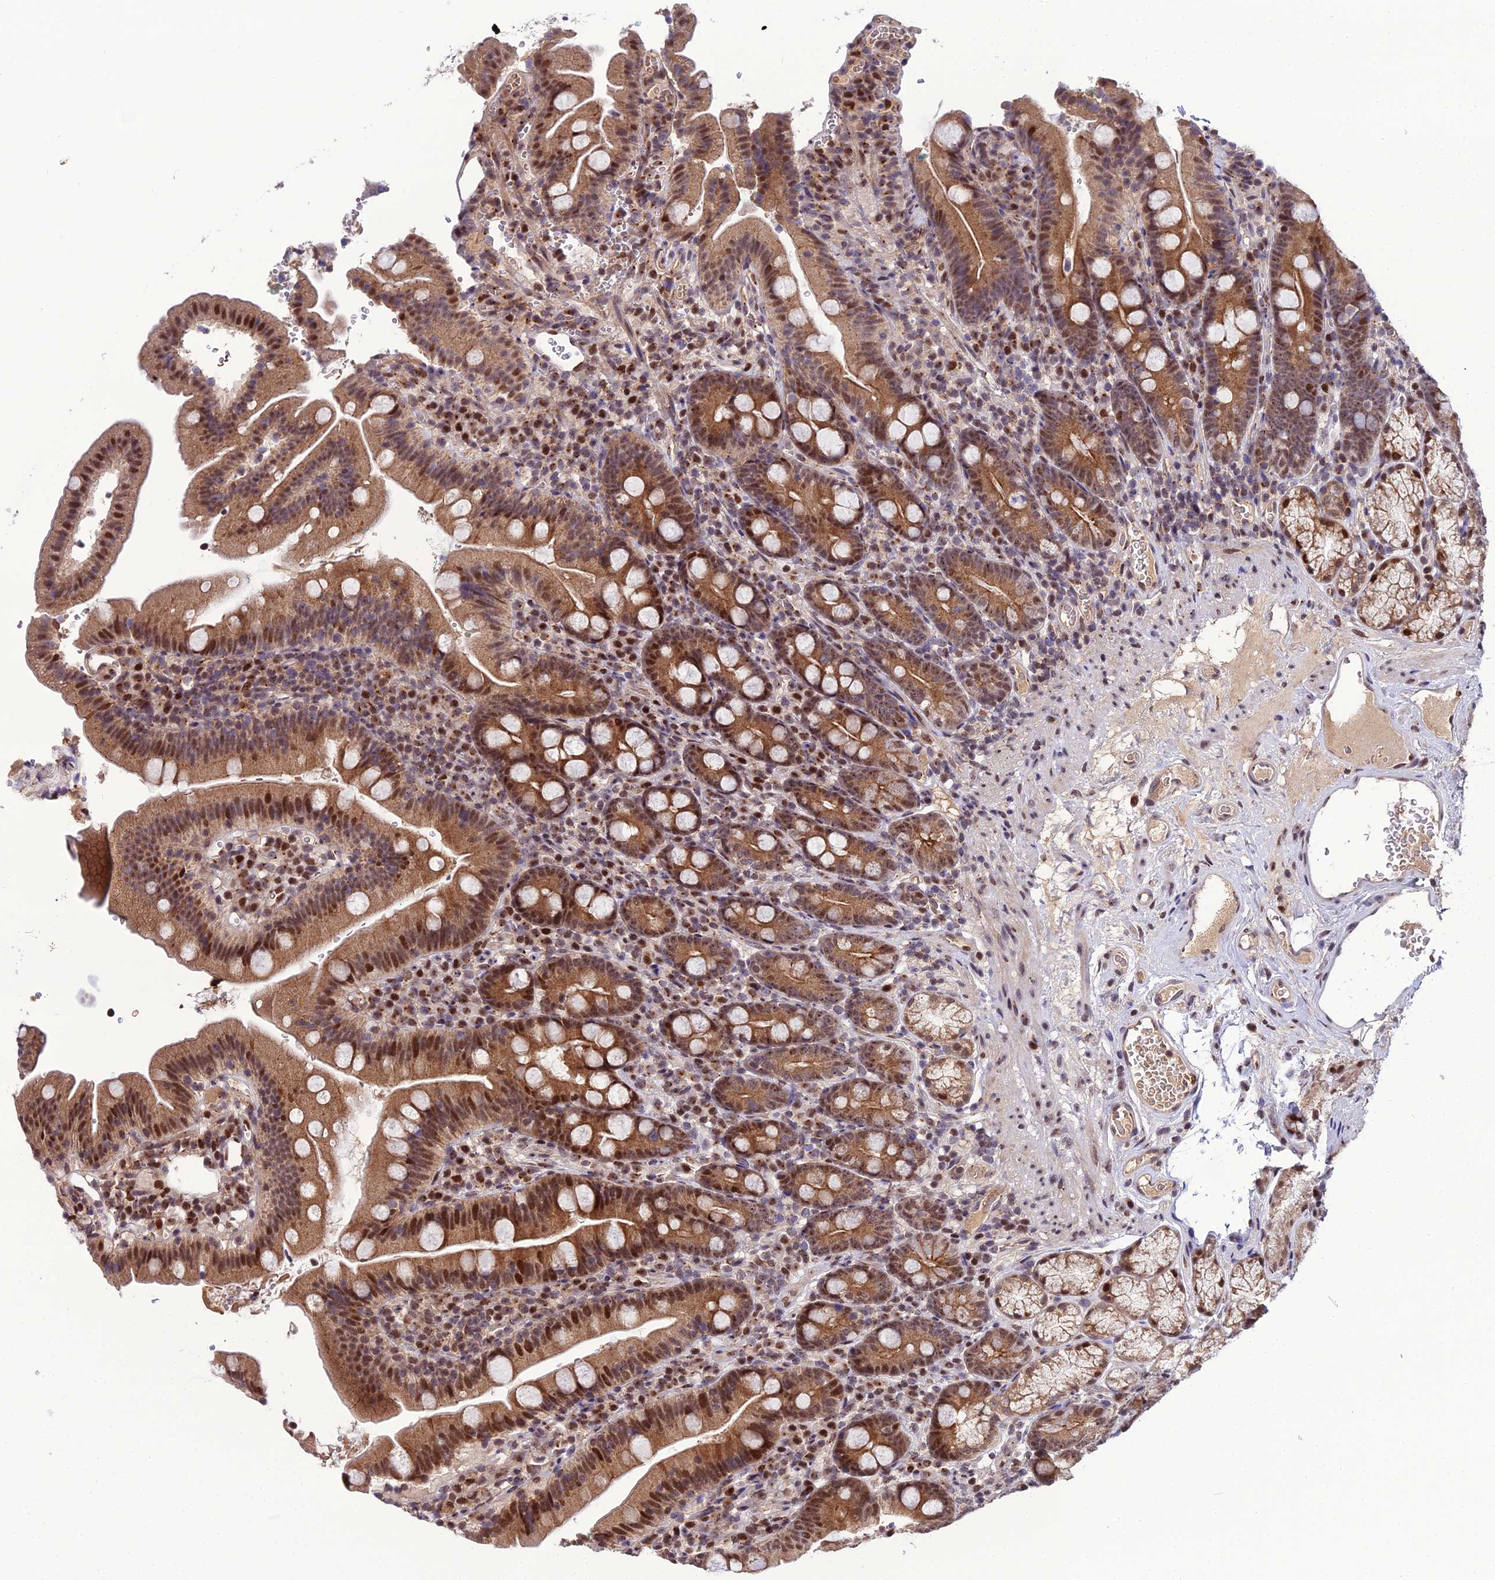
{"staining": {"intensity": "moderate", "quantity": ">75%", "location": "cytoplasmic/membranous,nuclear"}, "tissue": "duodenum", "cell_type": "Glandular cells", "image_type": "normal", "snomed": [{"axis": "morphology", "description": "Normal tissue, NOS"}, {"axis": "topography", "description": "Duodenum"}], "caption": "The immunohistochemical stain shows moderate cytoplasmic/membranous,nuclear positivity in glandular cells of unremarkable duodenum.", "gene": "ARL2", "patient": {"sex": "female", "age": 67}}